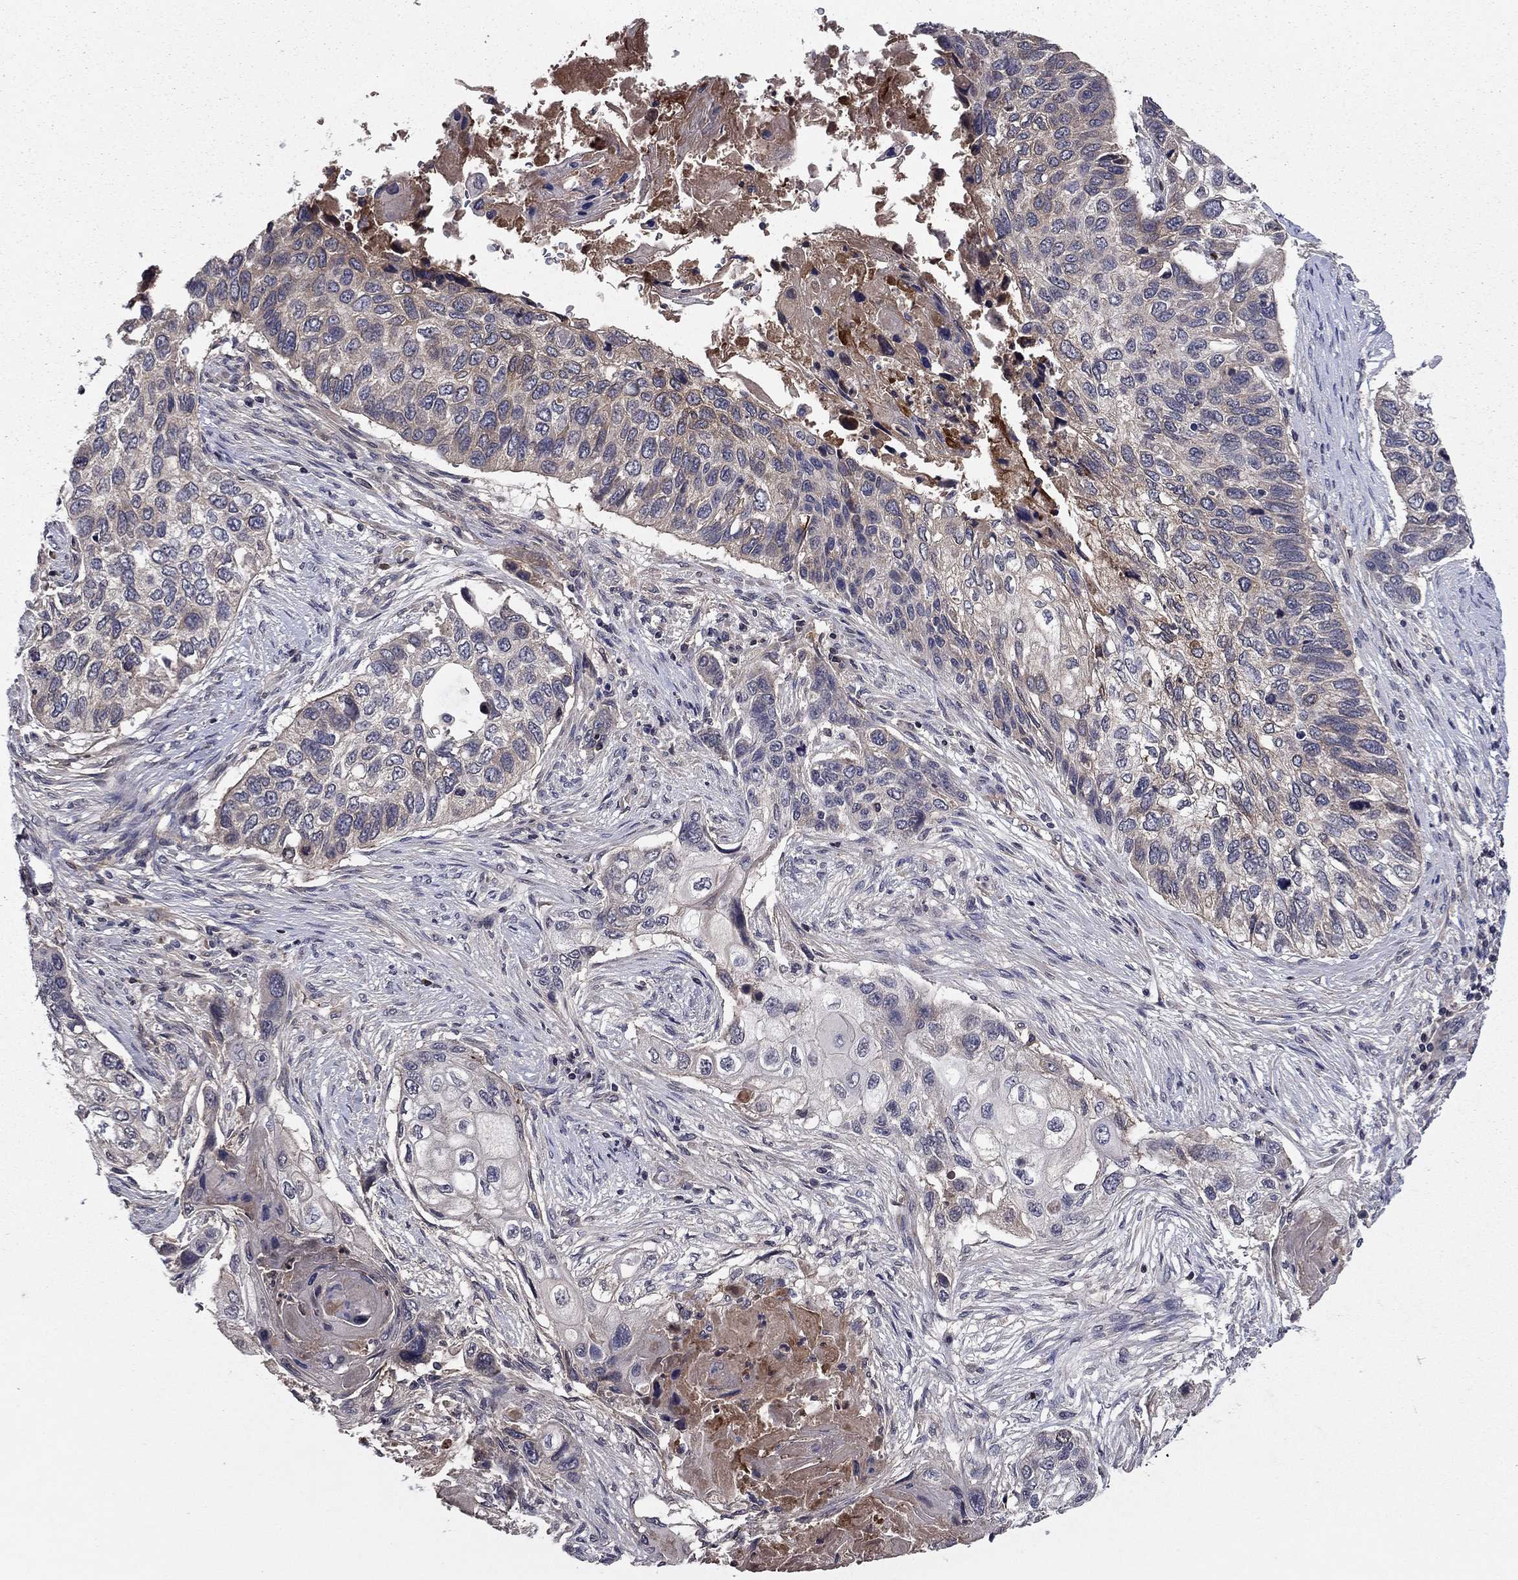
{"staining": {"intensity": "moderate", "quantity": "<25%", "location": "cytoplasmic/membranous"}, "tissue": "lung cancer", "cell_type": "Tumor cells", "image_type": "cancer", "snomed": [{"axis": "morphology", "description": "Normal tissue, NOS"}, {"axis": "morphology", "description": "Squamous cell carcinoma, NOS"}, {"axis": "topography", "description": "Bronchus"}, {"axis": "topography", "description": "Lung"}], "caption": "Protein staining by immunohistochemistry (IHC) exhibits moderate cytoplasmic/membranous positivity in approximately <25% of tumor cells in lung cancer (squamous cell carcinoma). (brown staining indicates protein expression, while blue staining denotes nuclei).", "gene": "PROS1", "patient": {"sex": "male", "age": 69}}